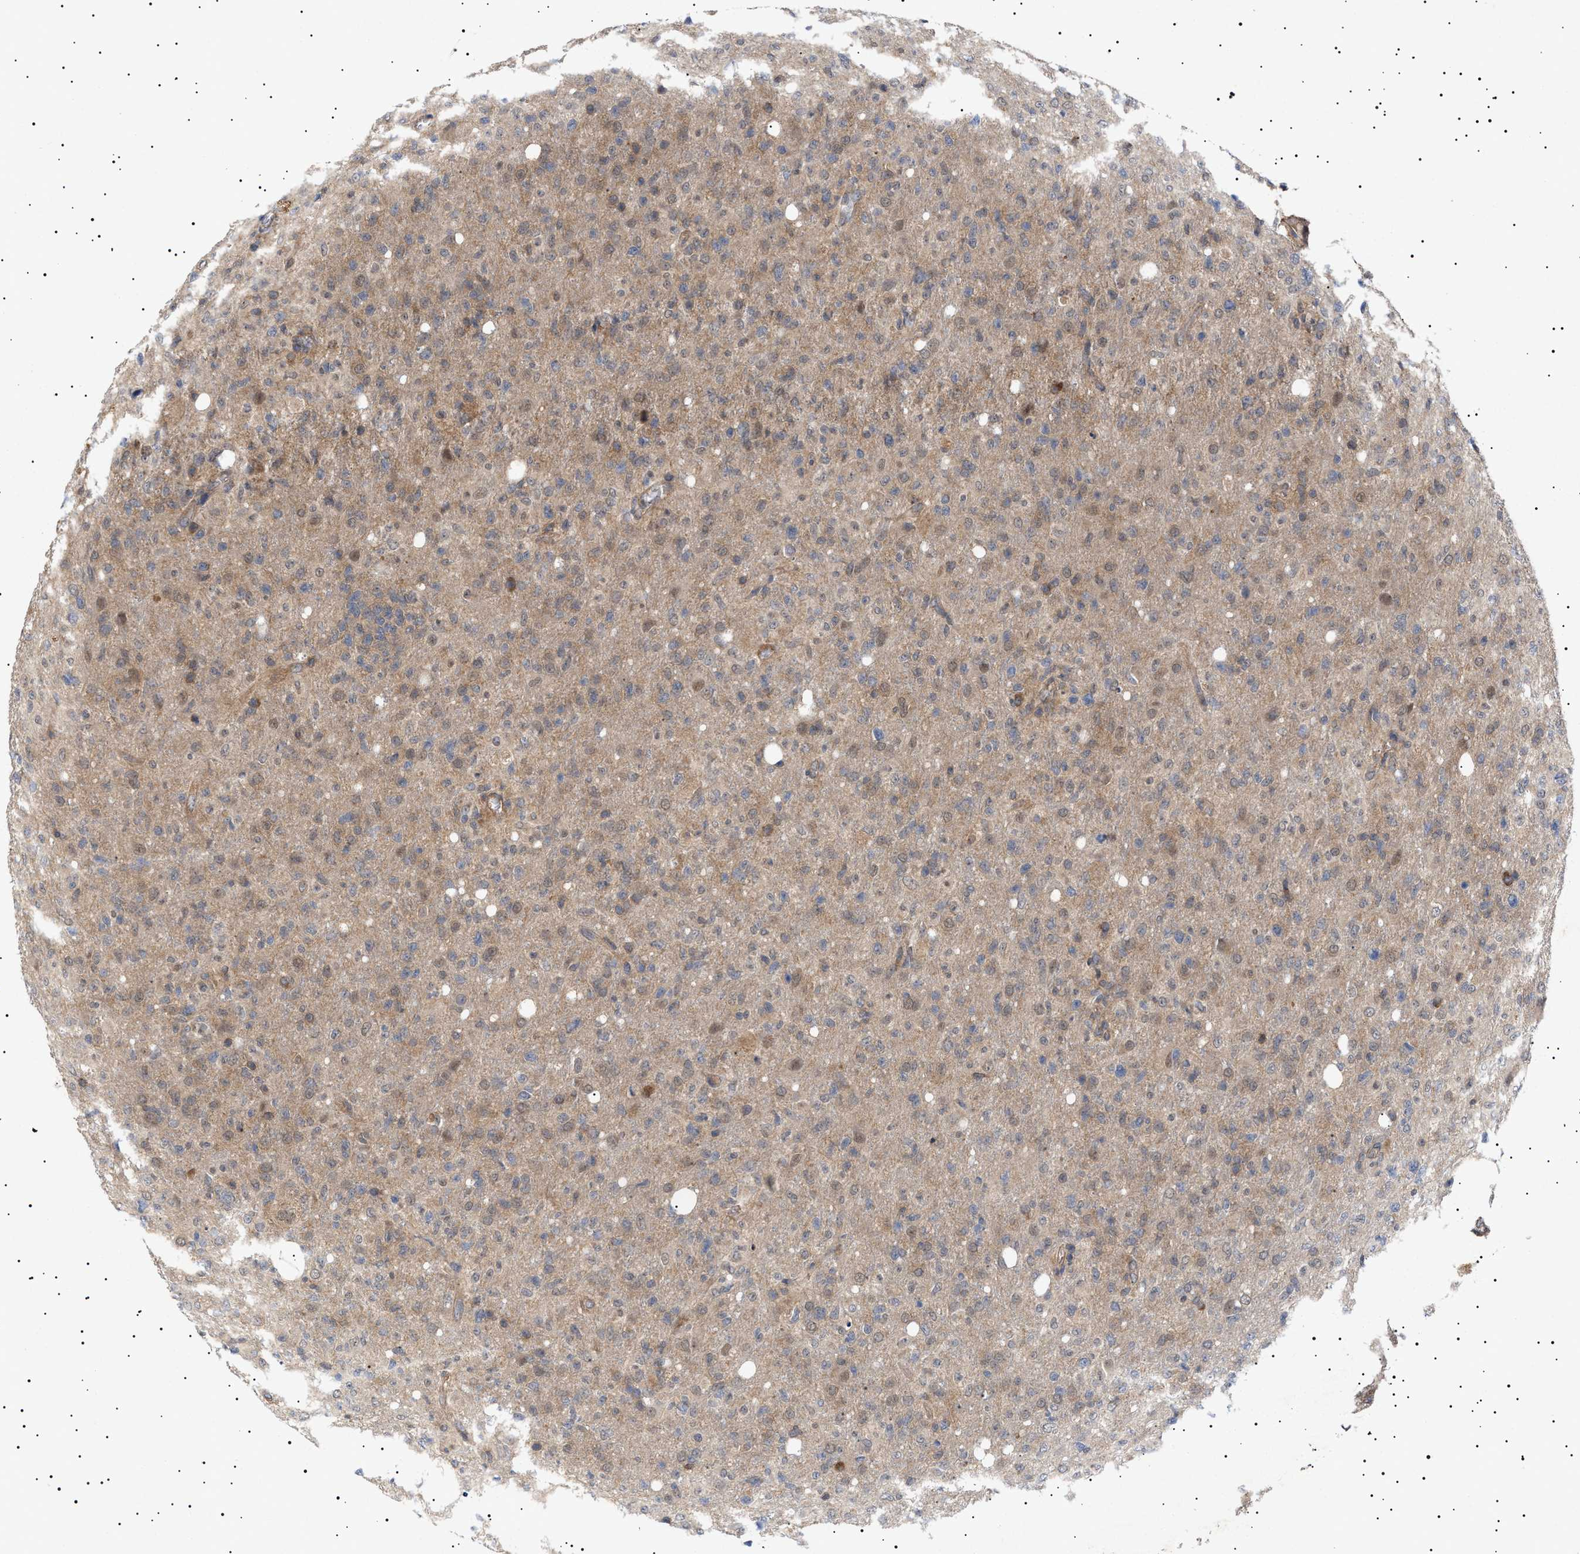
{"staining": {"intensity": "weak", "quantity": ">75%", "location": "cytoplasmic/membranous"}, "tissue": "glioma", "cell_type": "Tumor cells", "image_type": "cancer", "snomed": [{"axis": "morphology", "description": "Glioma, malignant, High grade"}, {"axis": "topography", "description": "Brain"}], "caption": "A micrograph of human glioma stained for a protein exhibits weak cytoplasmic/membranous brown staining in tumor cells. Ihc stains the protein of interest in brown and the nuclei are stained blue.", "gene": "NPLOC4", "patient": {"sex": "female", "age": 57}}